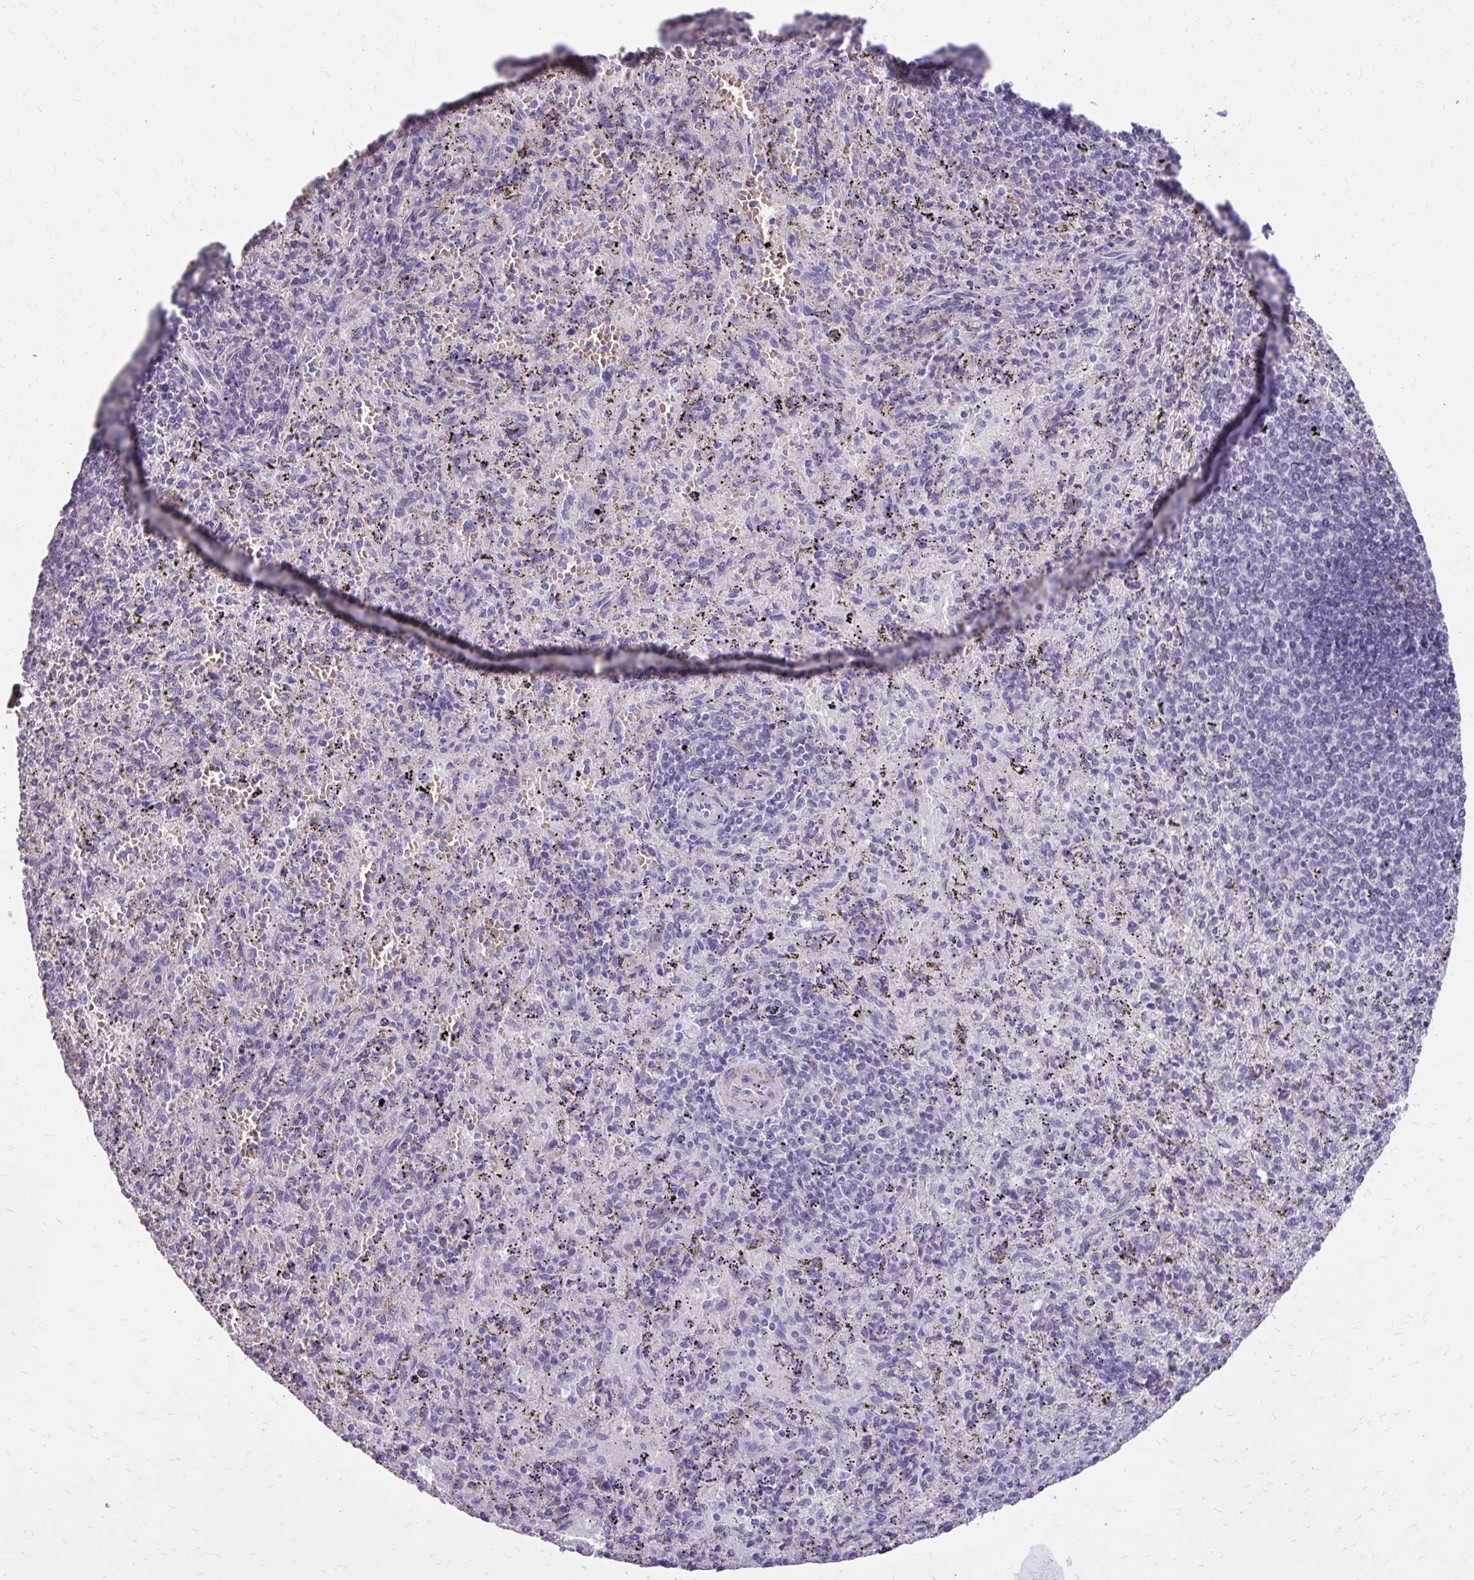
{"staining": {"intensity": "negative", "quantity": "none", "location": "none"}, "tissue": "spleen", "cell_type": "Cells in red pulp", "image_type": "normal", "snomed": [{"axis": "morphology", "description": "Normal tissue, NOS"}, {"axis": "topography", "description": "Spleen"}], "caption": "Immunohistochemical staining of benign human spleen demonstrates no significant expression in cells in red pulp. (Brightfield microscopy of DAB (3,3'-diaminobenzidine) IHC at high magnification).", "gene": "EPB41L1", "patient": {"sex": "male", "age": 57}}